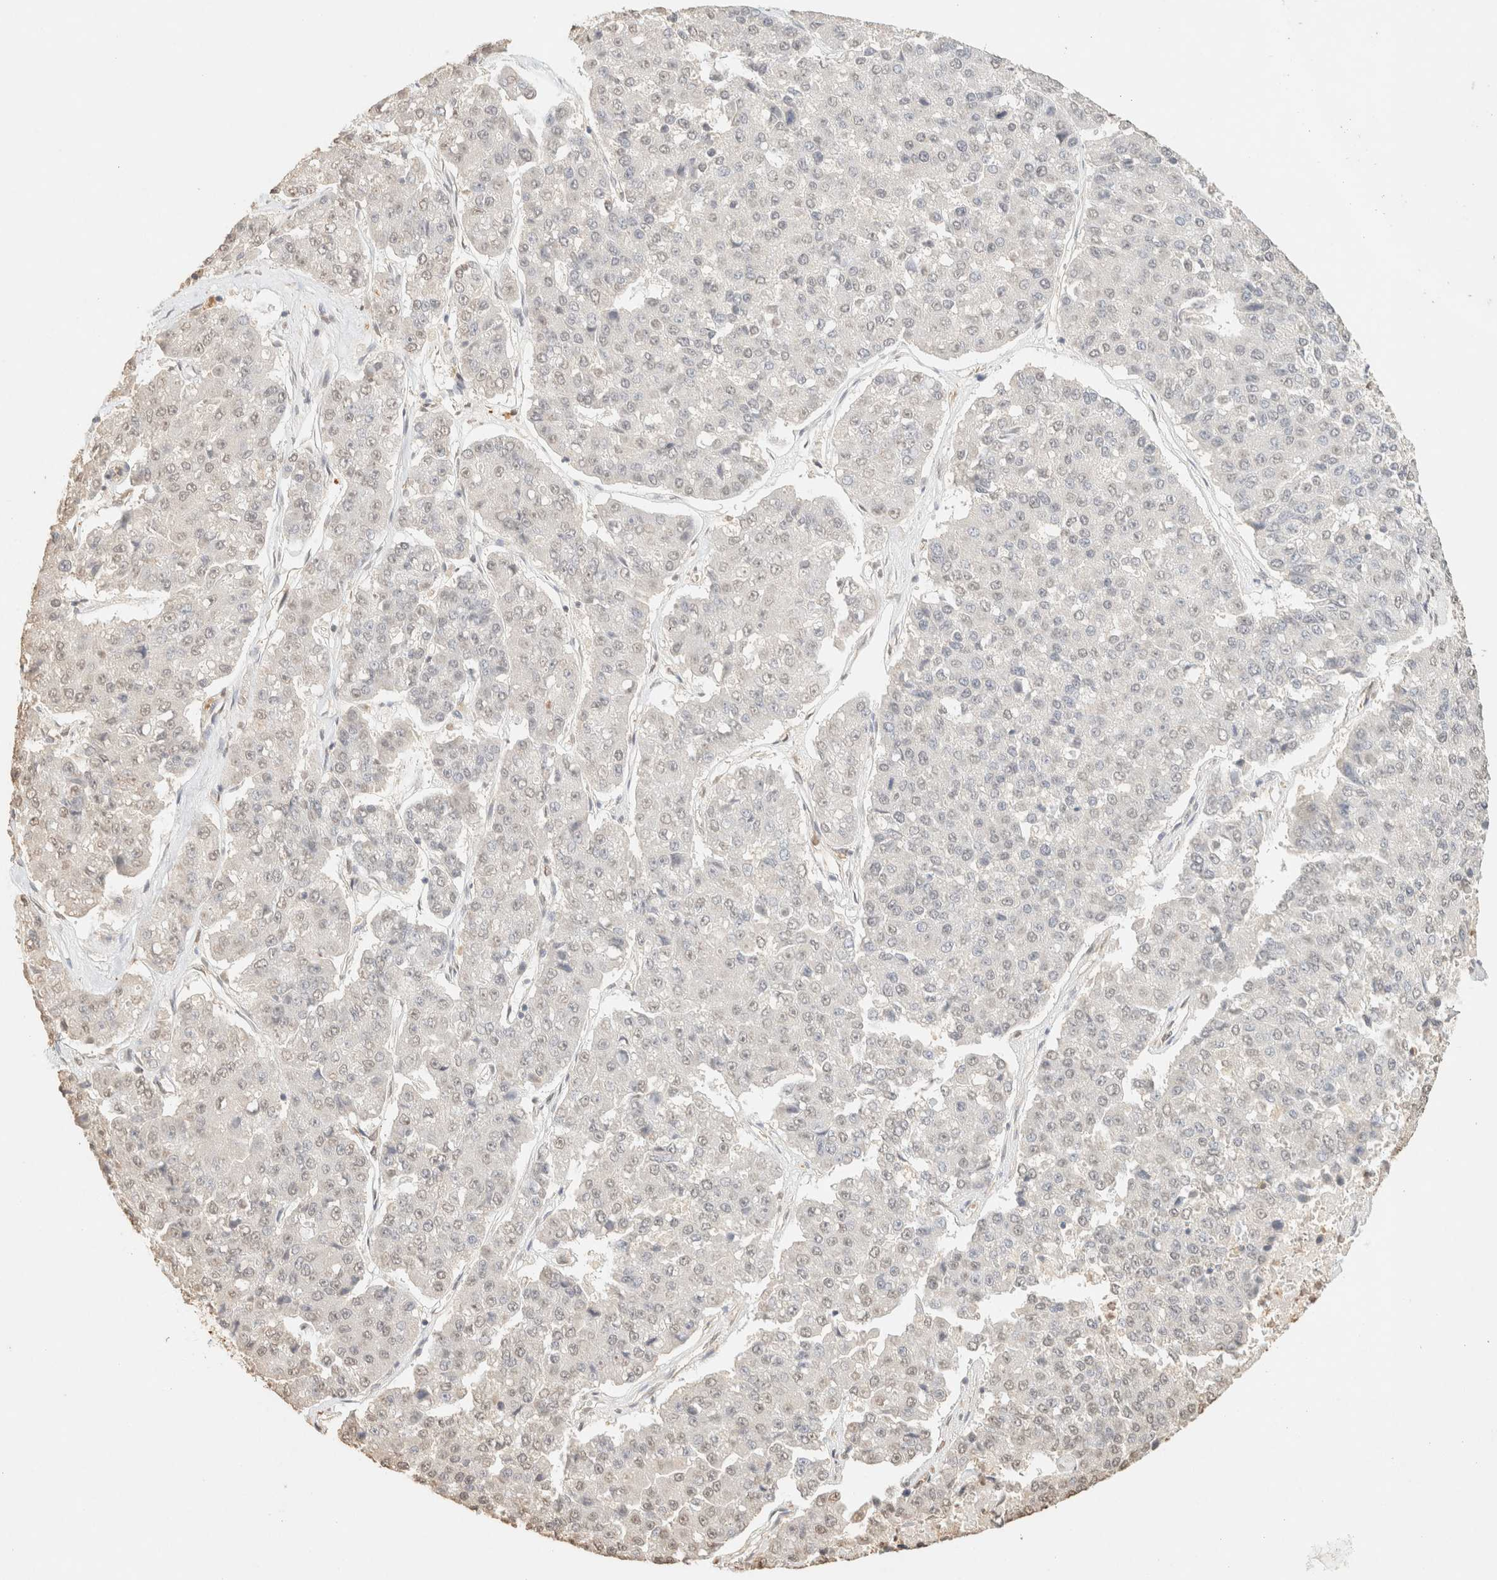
{"staining": {"intensity": "weak", "quantity": "<25%", "location": "nuclear"}, "tissue": "pancreatic cancer", "cell_type": "Tumor cells", "image_type": "cancer", "snomed": [{"axis": "morphology", "description": "Adenocarcinoma, NOS"}, {"axis": "topography", "description": "Pancreas"}], "caption": "Tumor cells are negative for brown protein staining in pancreatic cancer (adenocarcinoma). Nuclei are stained in blue.", "gene": "S100A13", "patient": {"sex": "male", "age": 50}}